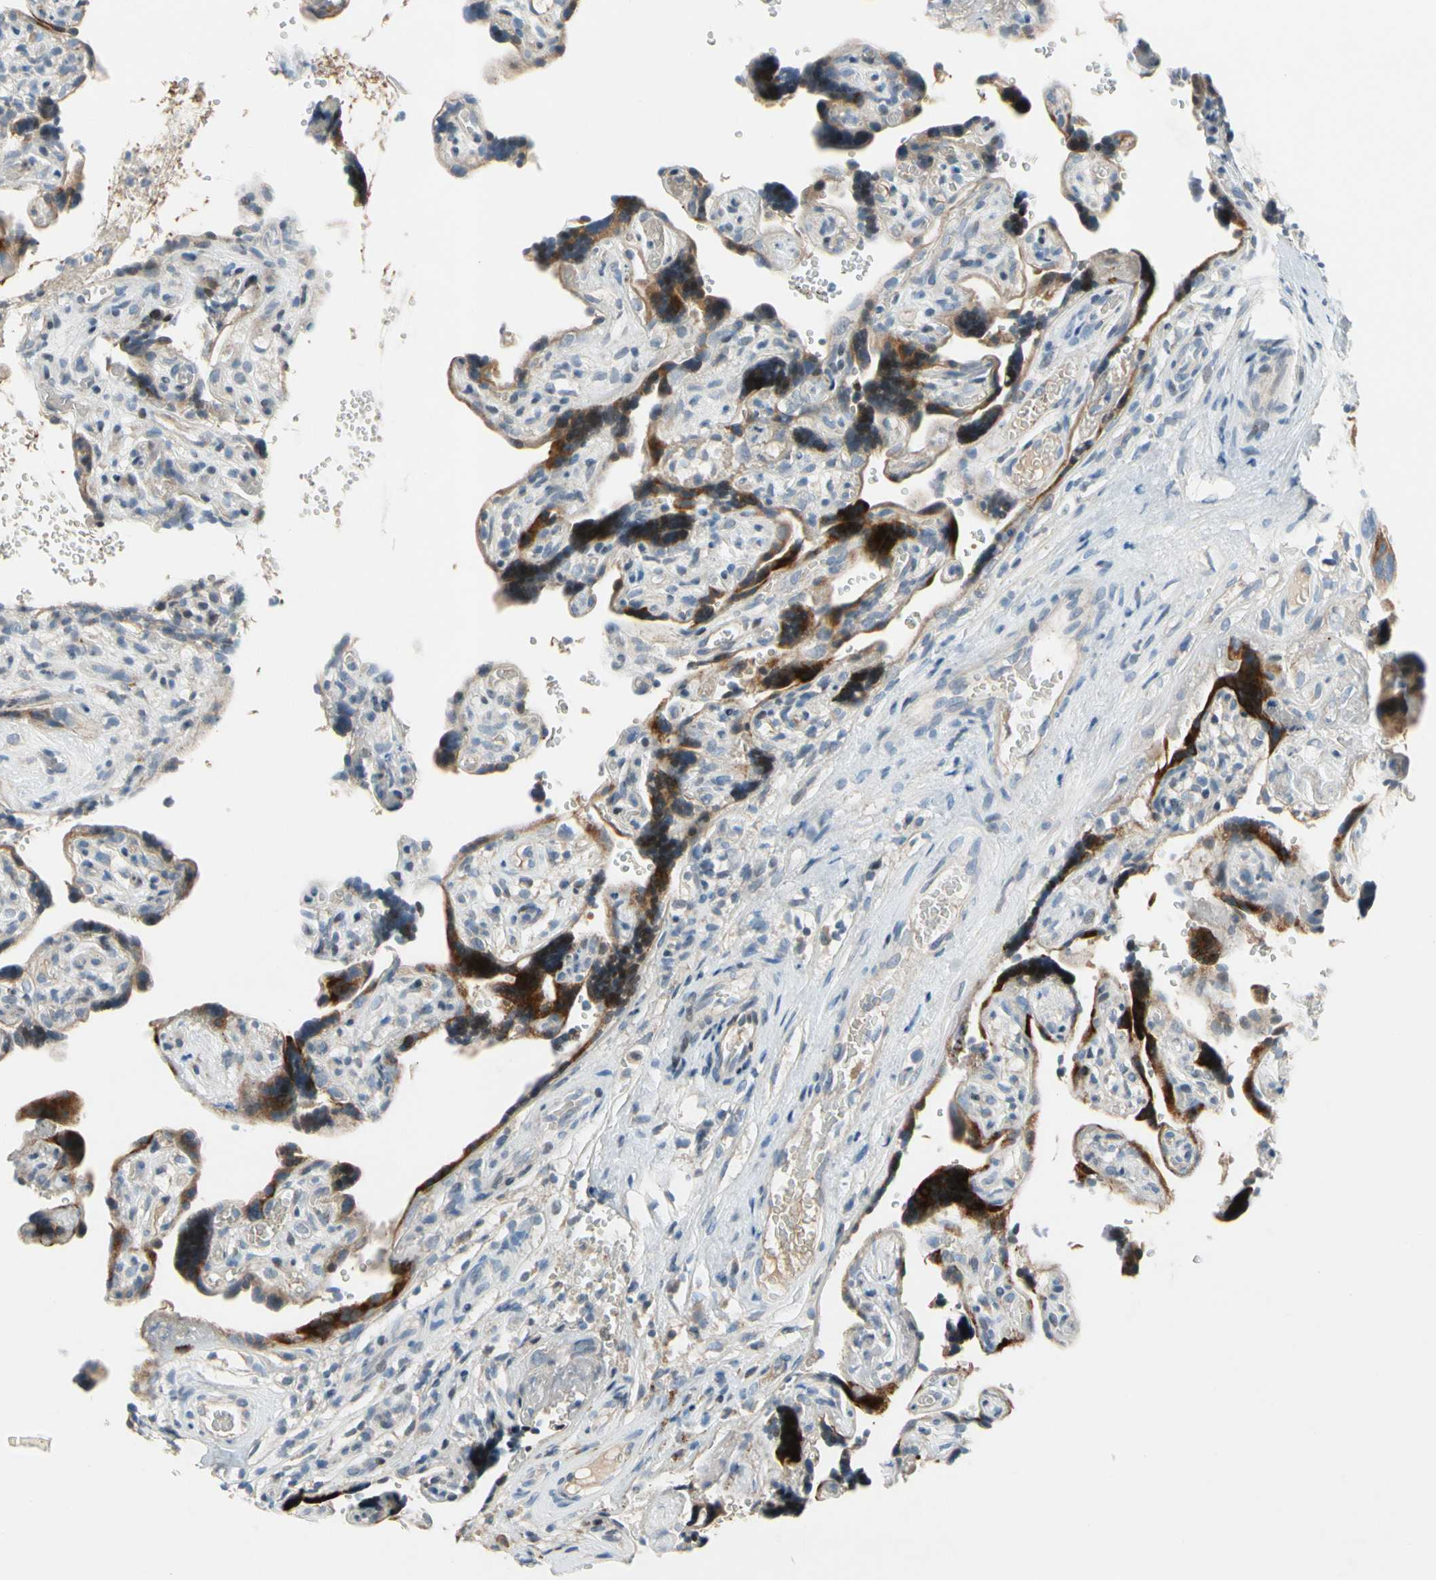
{"staining": {"intensity": "weak", "quantity": ">75%", "location": "cytoplasmic/membranous"}, "tissue": "placenta", "cell_type": "Decidual cells", "image_type": "normal", "snomed": [{"axis": "morphology", "description": "Normal tissue, NOS"}, {"axis": "topography", "description": "Placenta"}], "caption": "Immunohistochemical staining of benign placenta demonstrates >75% levels of weak cytoplasmic/membranous protein expression in about >75% of decidual cells.", "gene": "PIP5K1B", "patient": {"sex": "female", "age": 30}}